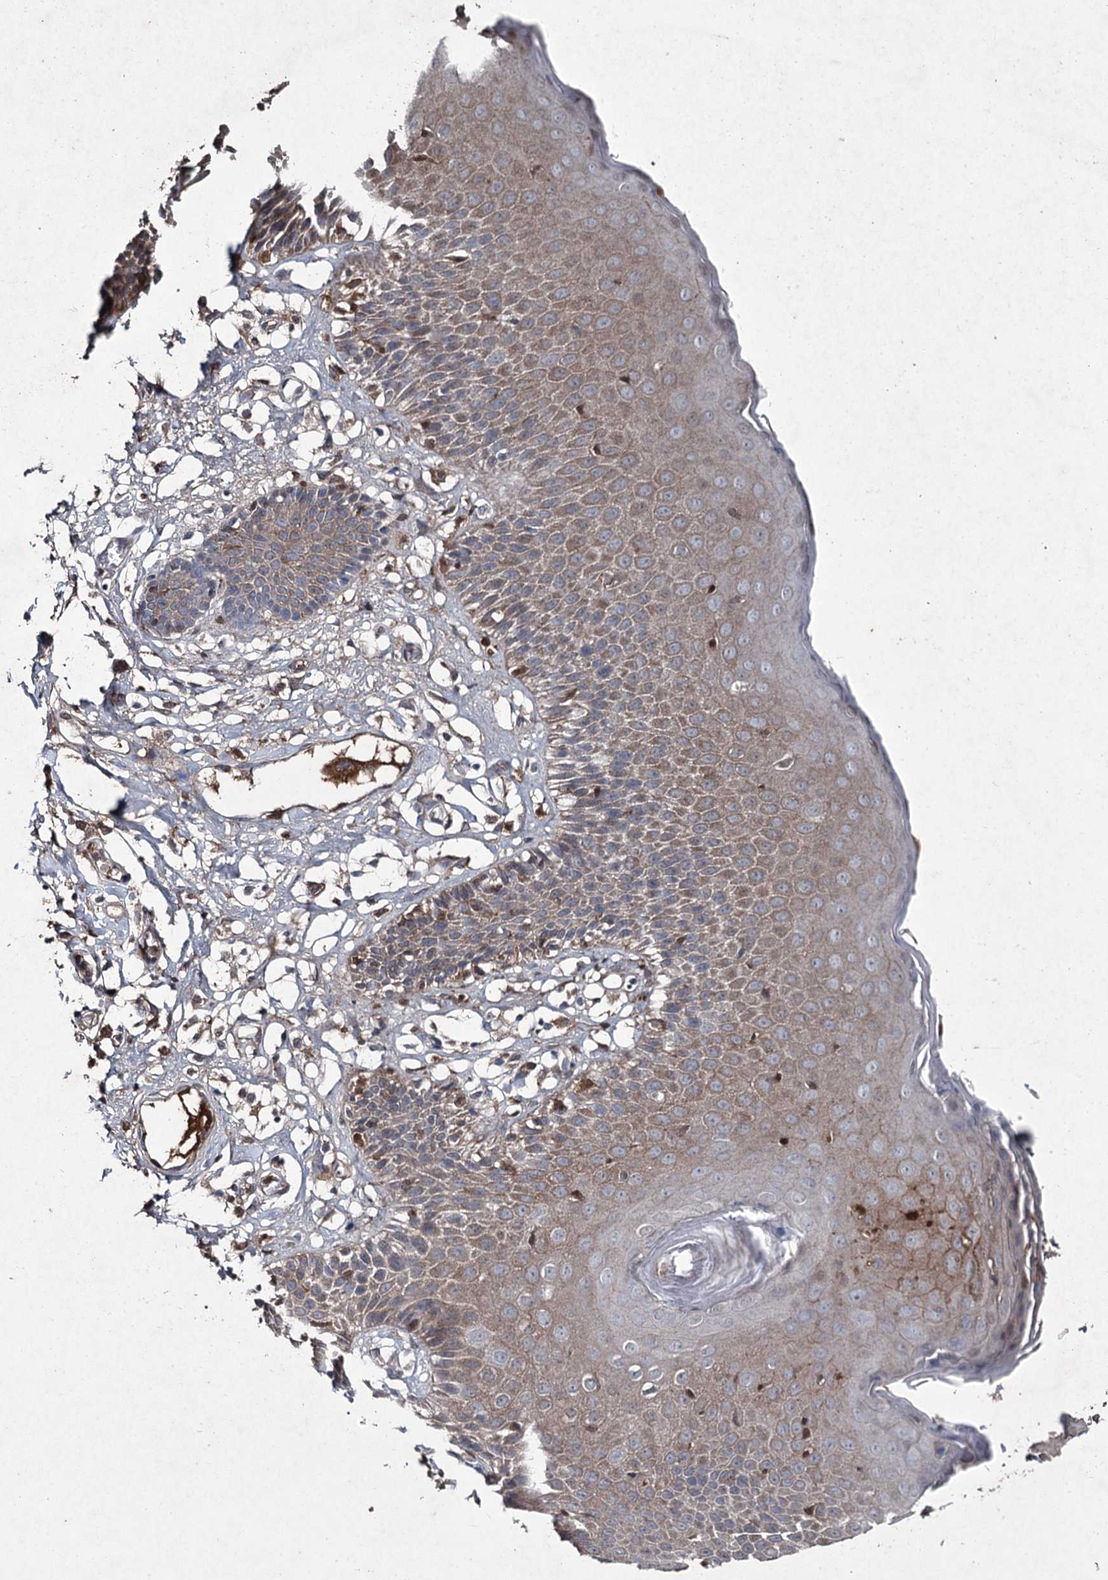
{"staining": {"intensity": "moderate", "quantity": ">75%", "location": "cytoplasmic/membranous"}, "tissue": "skin", "cell_type": "Epidermal cells", "image_type": "normal", "snomed": [{"axis": "morphology", "description": "Normal tissue, NOS"}, {"axis": "topography", "description": "Vulva"}], "caption": "The photomicrograph demonstrates immunohistochemical staining of normal skin. There is moderate cytoplasmic/membranous staining is seen in about >75% of epidermal cells.", "gene": "PGLYRP2", "patient": {"sex": "female", "age": 68}}